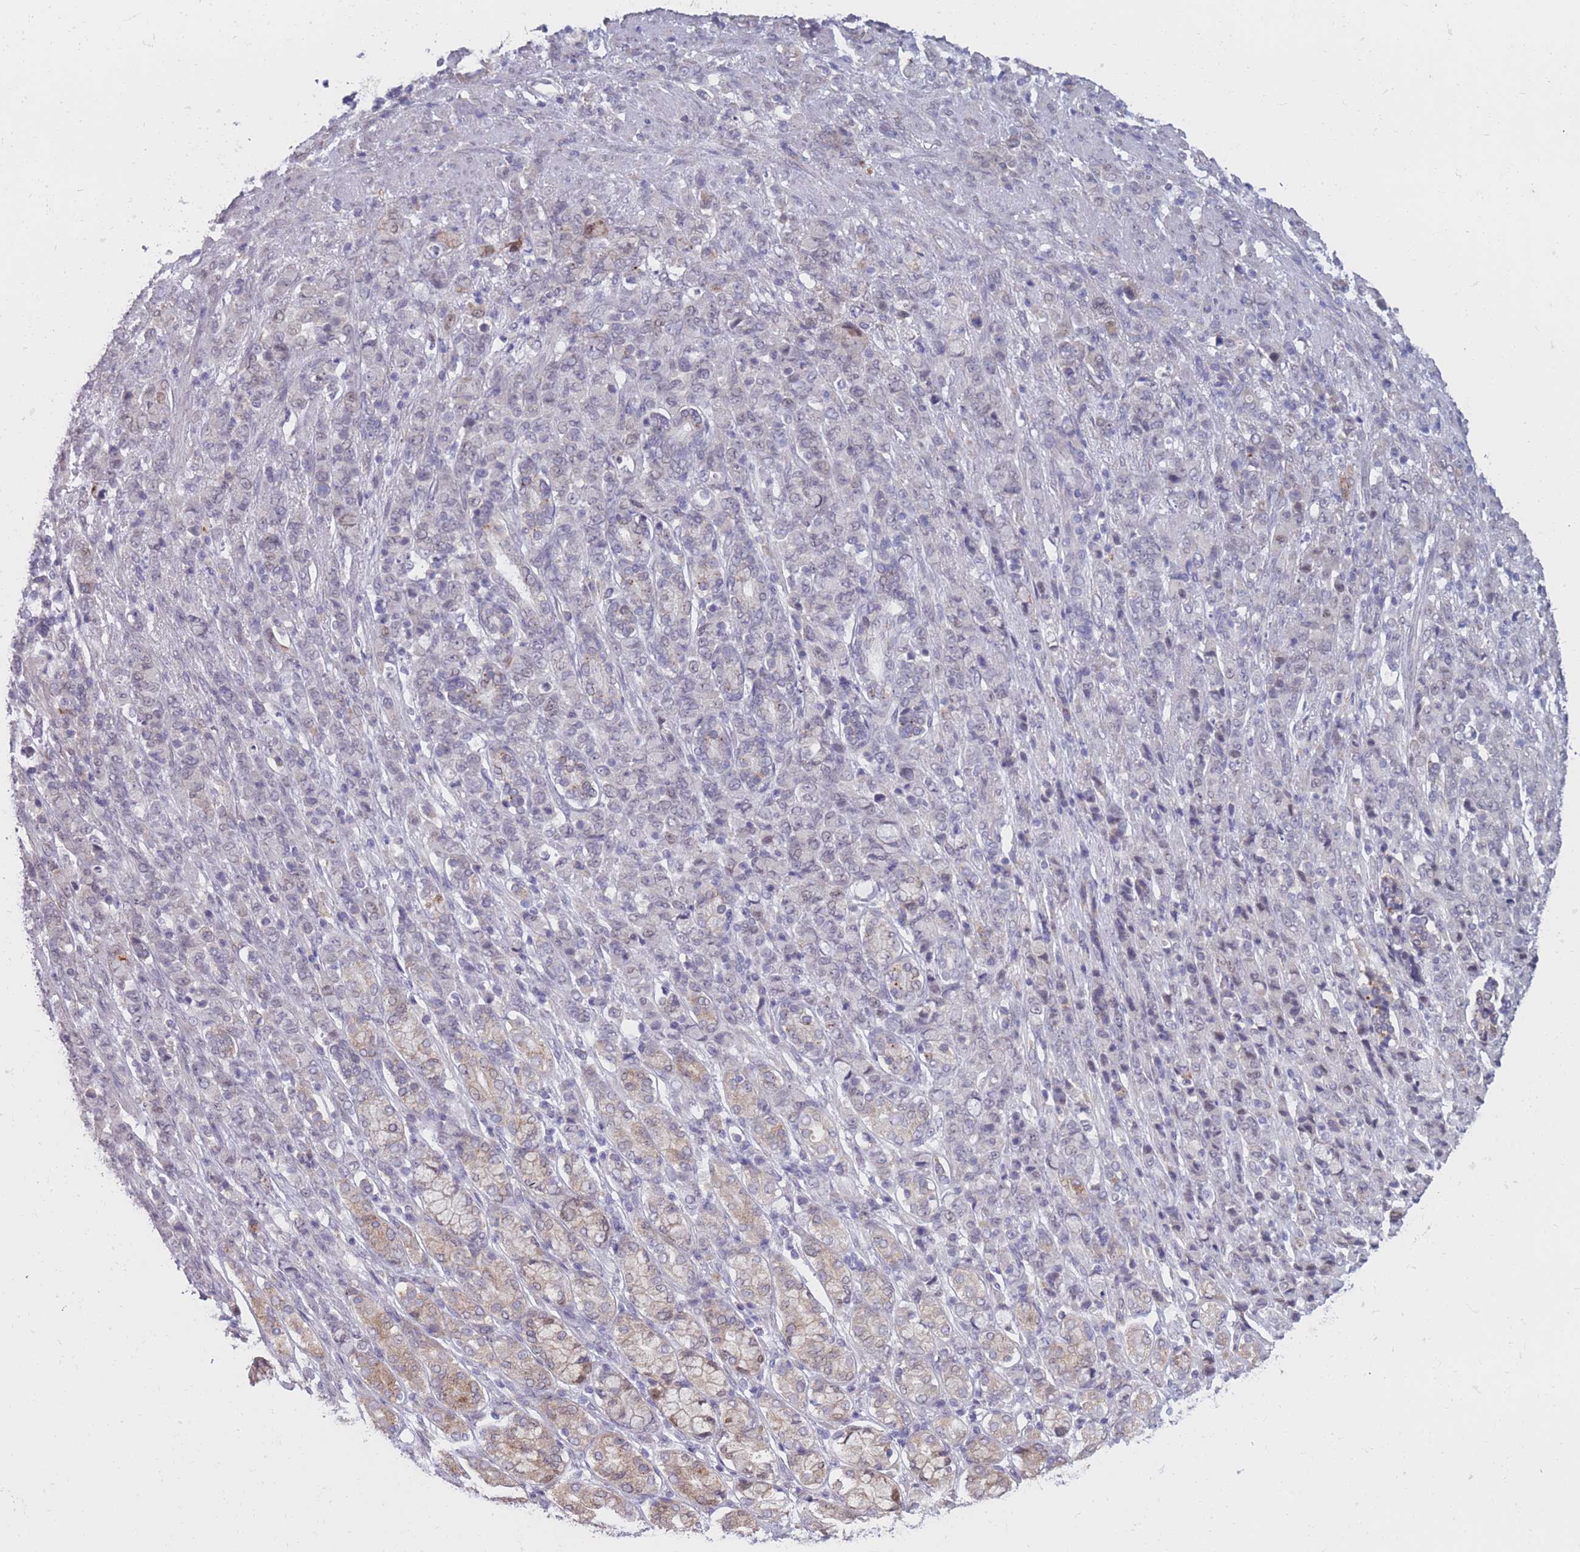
{"staining": {"intensity": "negative", "quantity": "none", "location": "none"}, "tissue": "stomach cancer", "cell_type": "Tumor cells", "image_type": "cancer", "snomed": [{"axis": "morphology", "description": "Adenocarcinoma, NOS"}, {"axis": "topography", "description": "Stomach"}], "caption": "Immunohistochemical staining of stomach adenocarcinoma reveals no significant staining in tumor cells.", "gene": "COL27A1", "patient": {"sex": "female", "age": 79}}